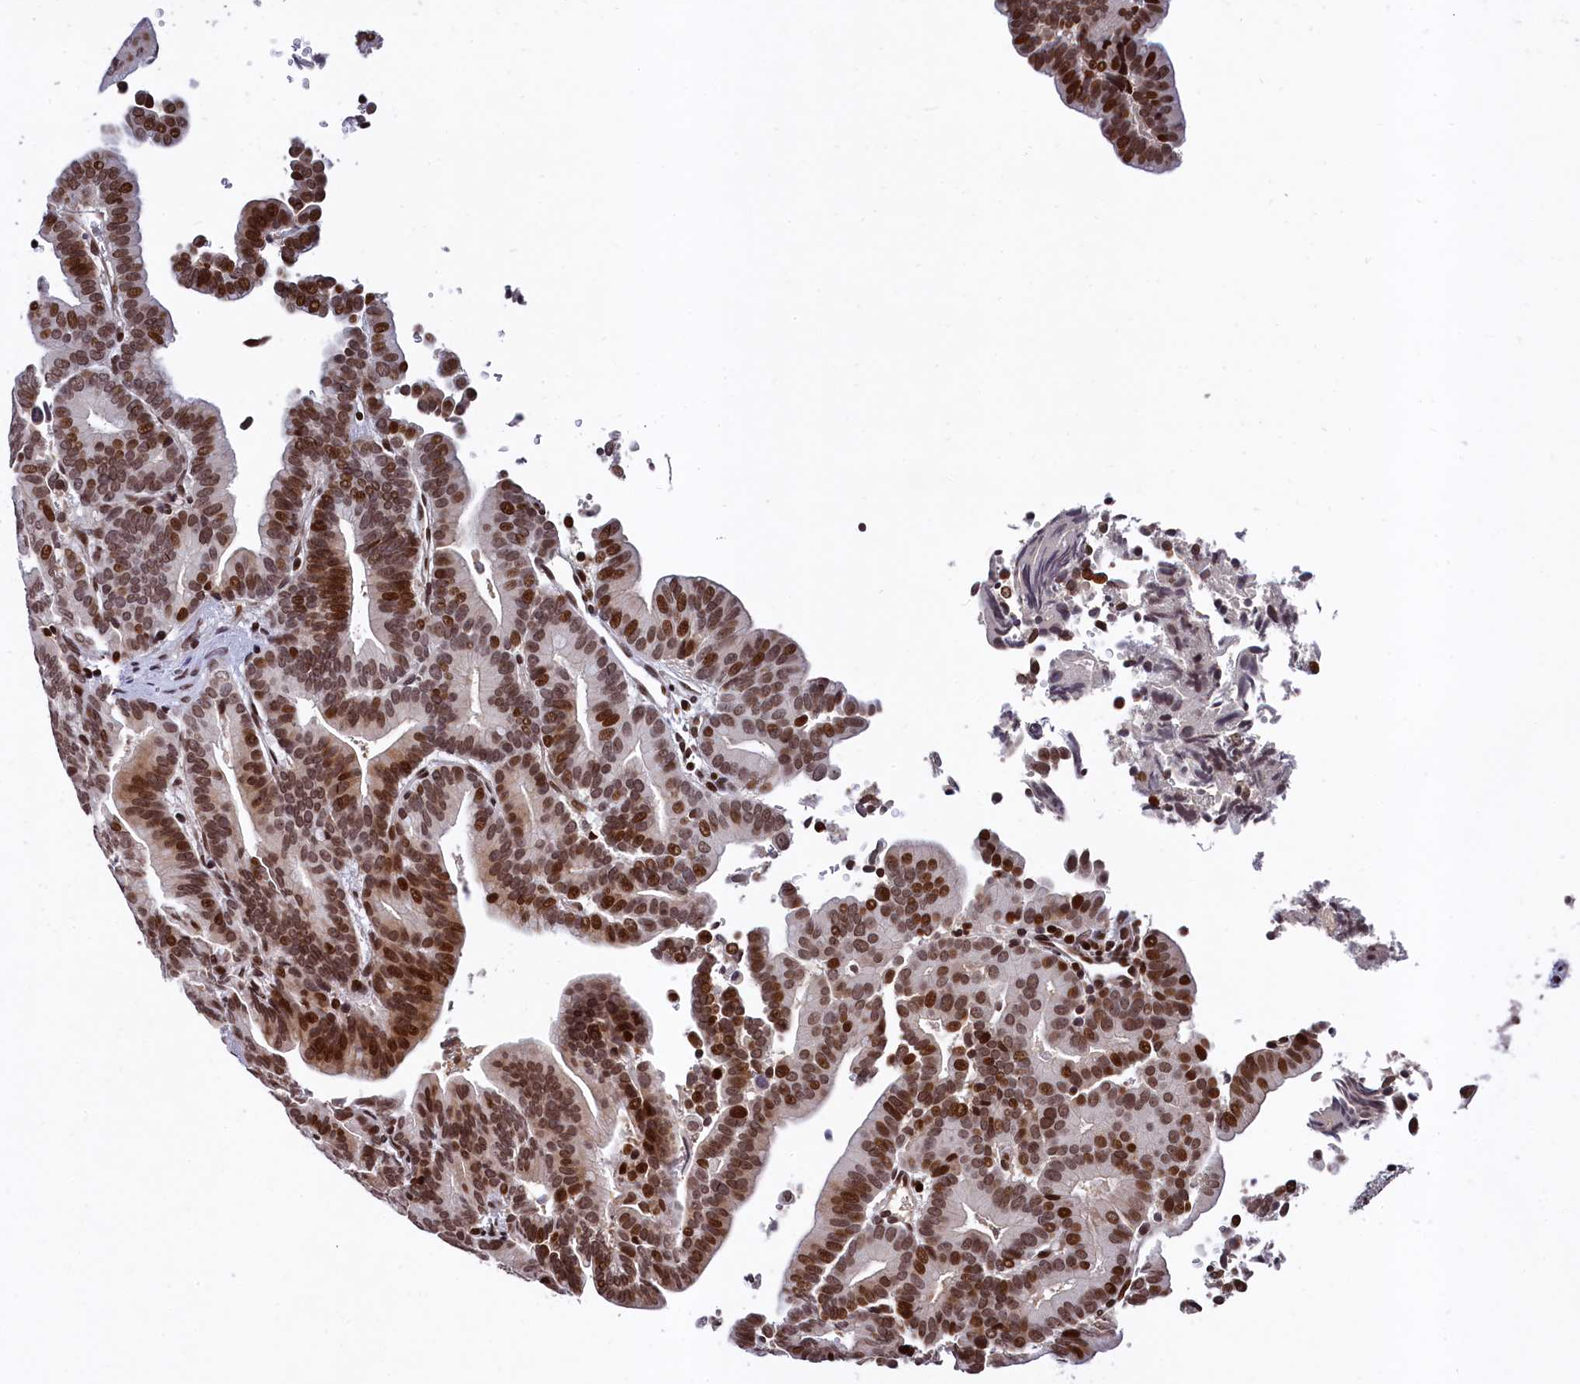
{"staining": {"intensity": "moderate", "quantity": ">75%", "location": "nuclear"}, "tissue": "liver cancer", "cell_type": "Tumor cells", "image_type": "cancer", "snomed": [{"axis": "morphology", "description": "Cholangiocarcinoma"}, {"axis": "topography", "description": "Liver"}], "caption": "Tumor cells exhibit moderate nuclear positivity in about >75% of cells in liver cancer (cholangiocarcinoma).", "gene": "FAM217B", "patient": {"sex": "female", "age": 75}}